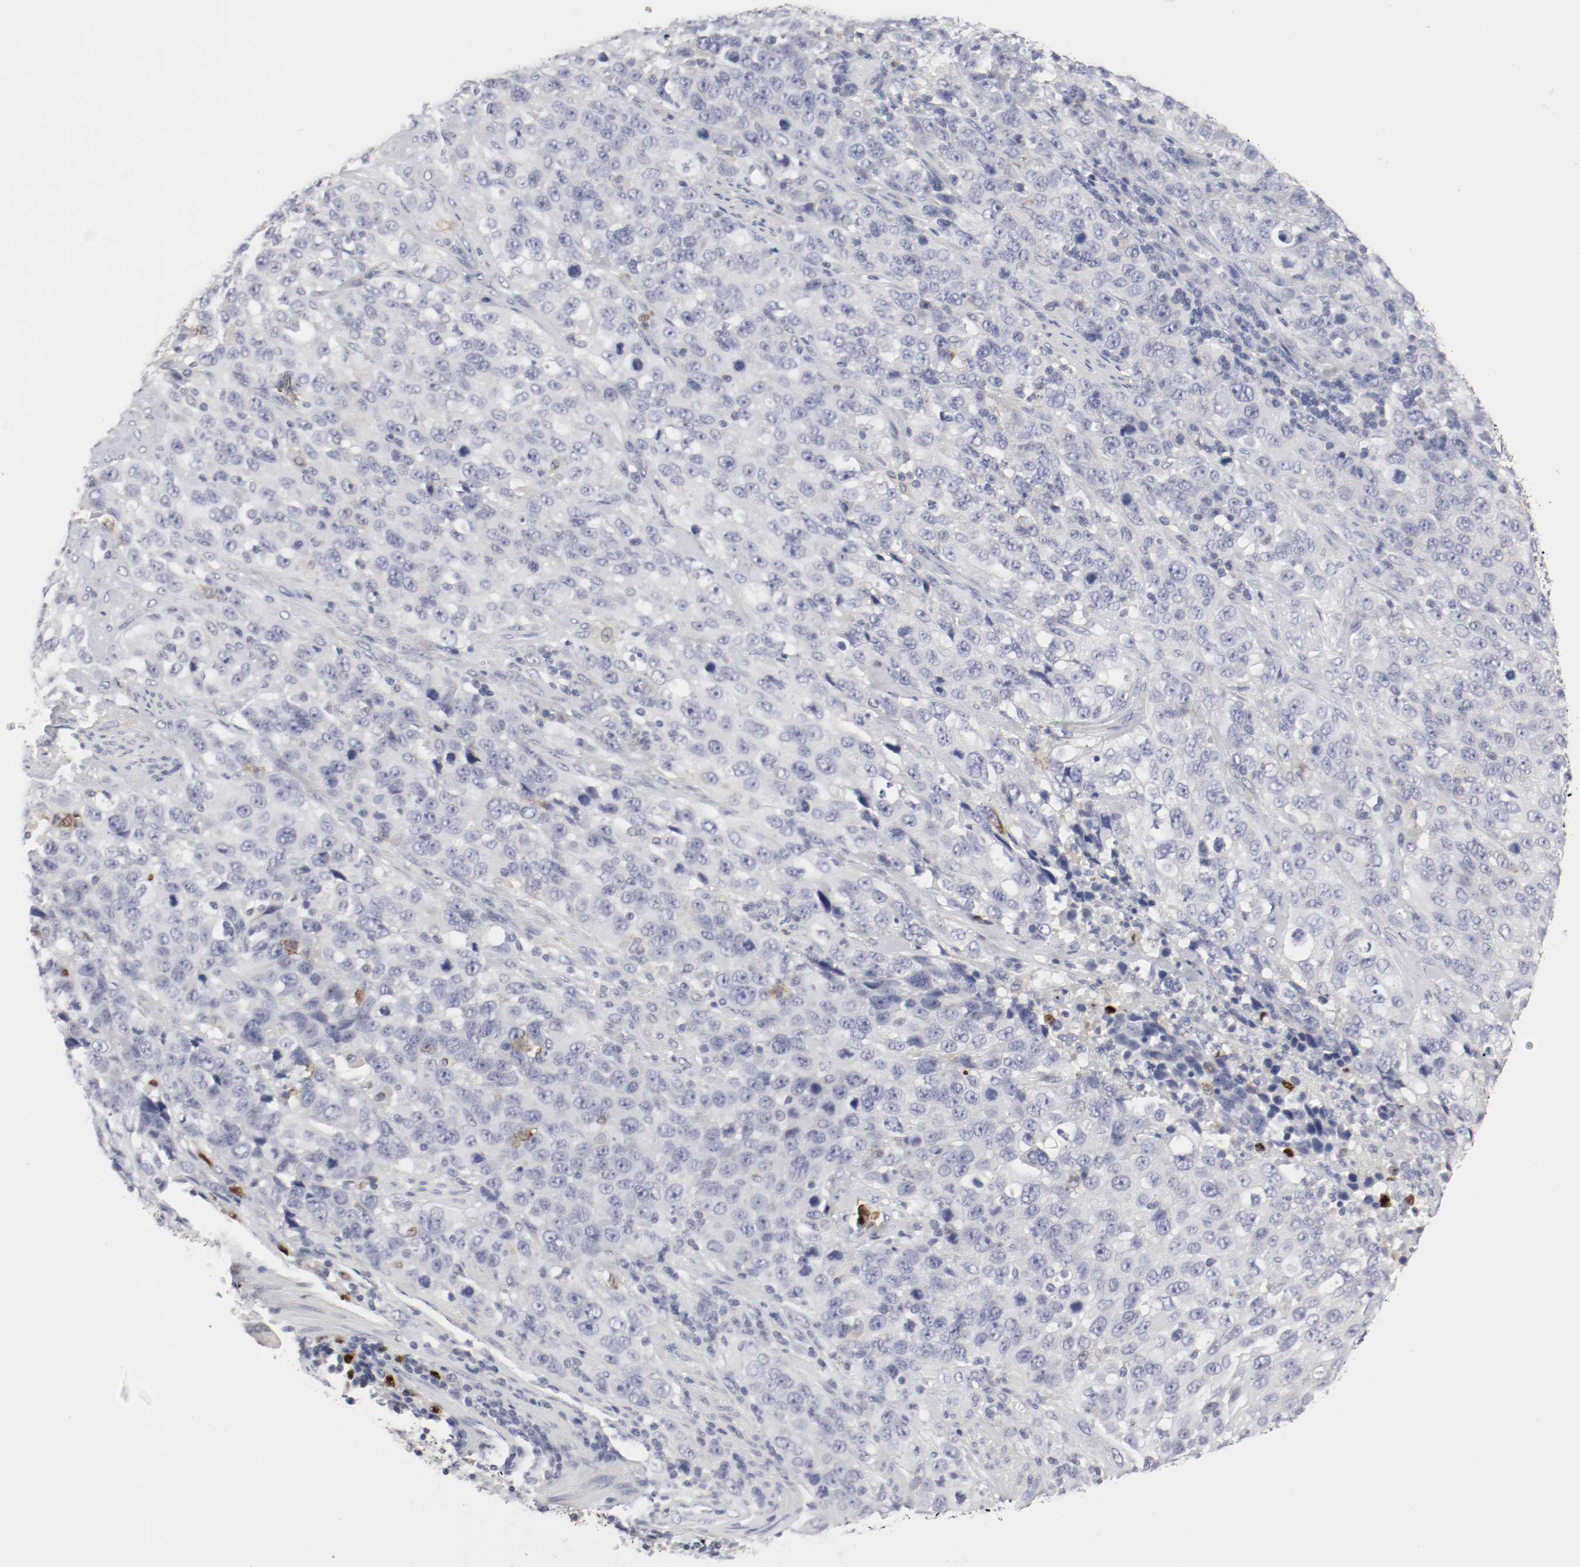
{"staining": {"intensity": "weak", "quantity": "<25%", "location": "cytoplasmic/membranous"}, "tissue": "stomach cancer", "cell_type": "Tumor cells", "image_type": "cancer", "snomed": [{"axis": "morphology", "description": "Normal tissue, NOS"}, {"axis": "morphology", "description": "Adenocarcinoma, NOS"}, {"axis": "topography", "description": "Stomach"}], "caption": "Immunohistochemical staining of stomach cancer exhibits no significant expression in tumor cells.", "gene": "ITGAX", "patient": {"sex": "male", "age": 48}}